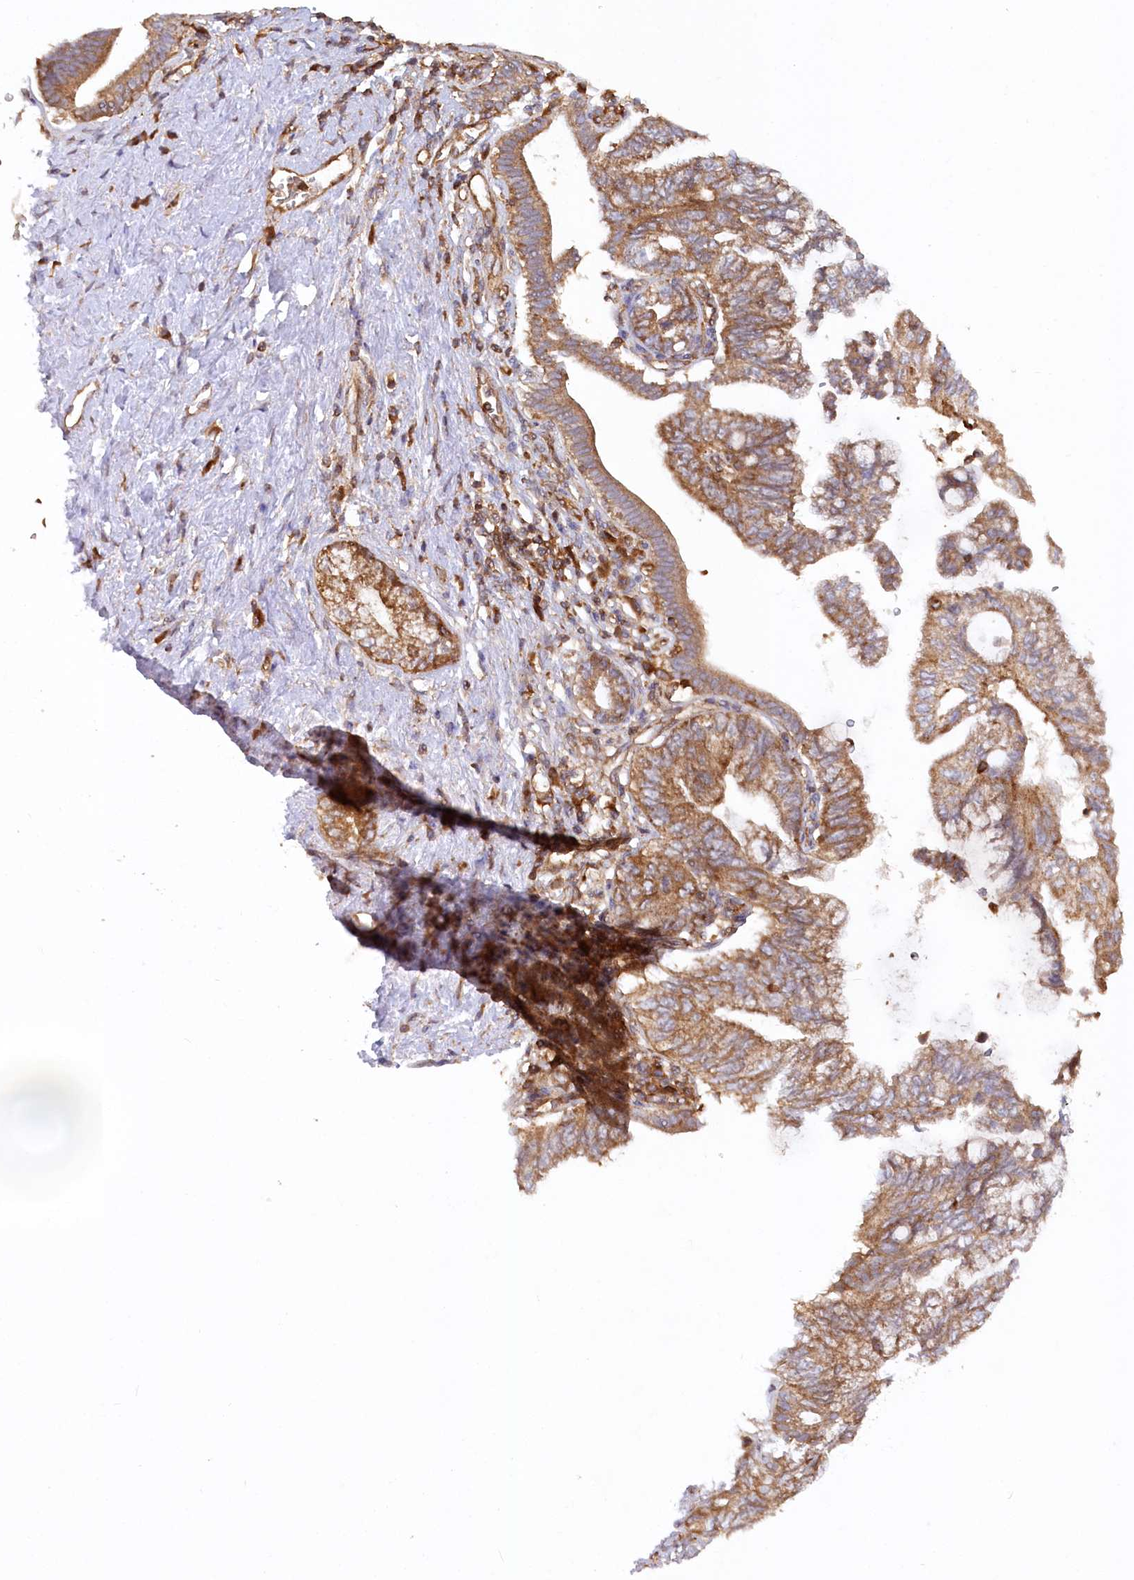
{"staining": {"intensity": "moderate", "quantity": ">75%", "location": "cytoplasmic/membranous"}, "tissue": "pancreatic cancer", "cell_type": "Tumor cells", "image_type": "cancer", "snomed": [{"axis": "morphology", "description": "Adenocarcinoma, NOS"}, {"axis": "topography", "description": "Pancreas"}], "caption": "Pancreatic cancer was stained to show a protein in brown. There is medium levels of moderate cytoplasmic/membranous expression in approximately >75% of tumor cells. (Stains: DAB (3,3'-diaminobenzidine) in brown, nuclei in blue, Microscopy: brightfield microscopy at high magnification).", "gene": "PAIP2", "patient": {"sex": "female", "age": 73}}